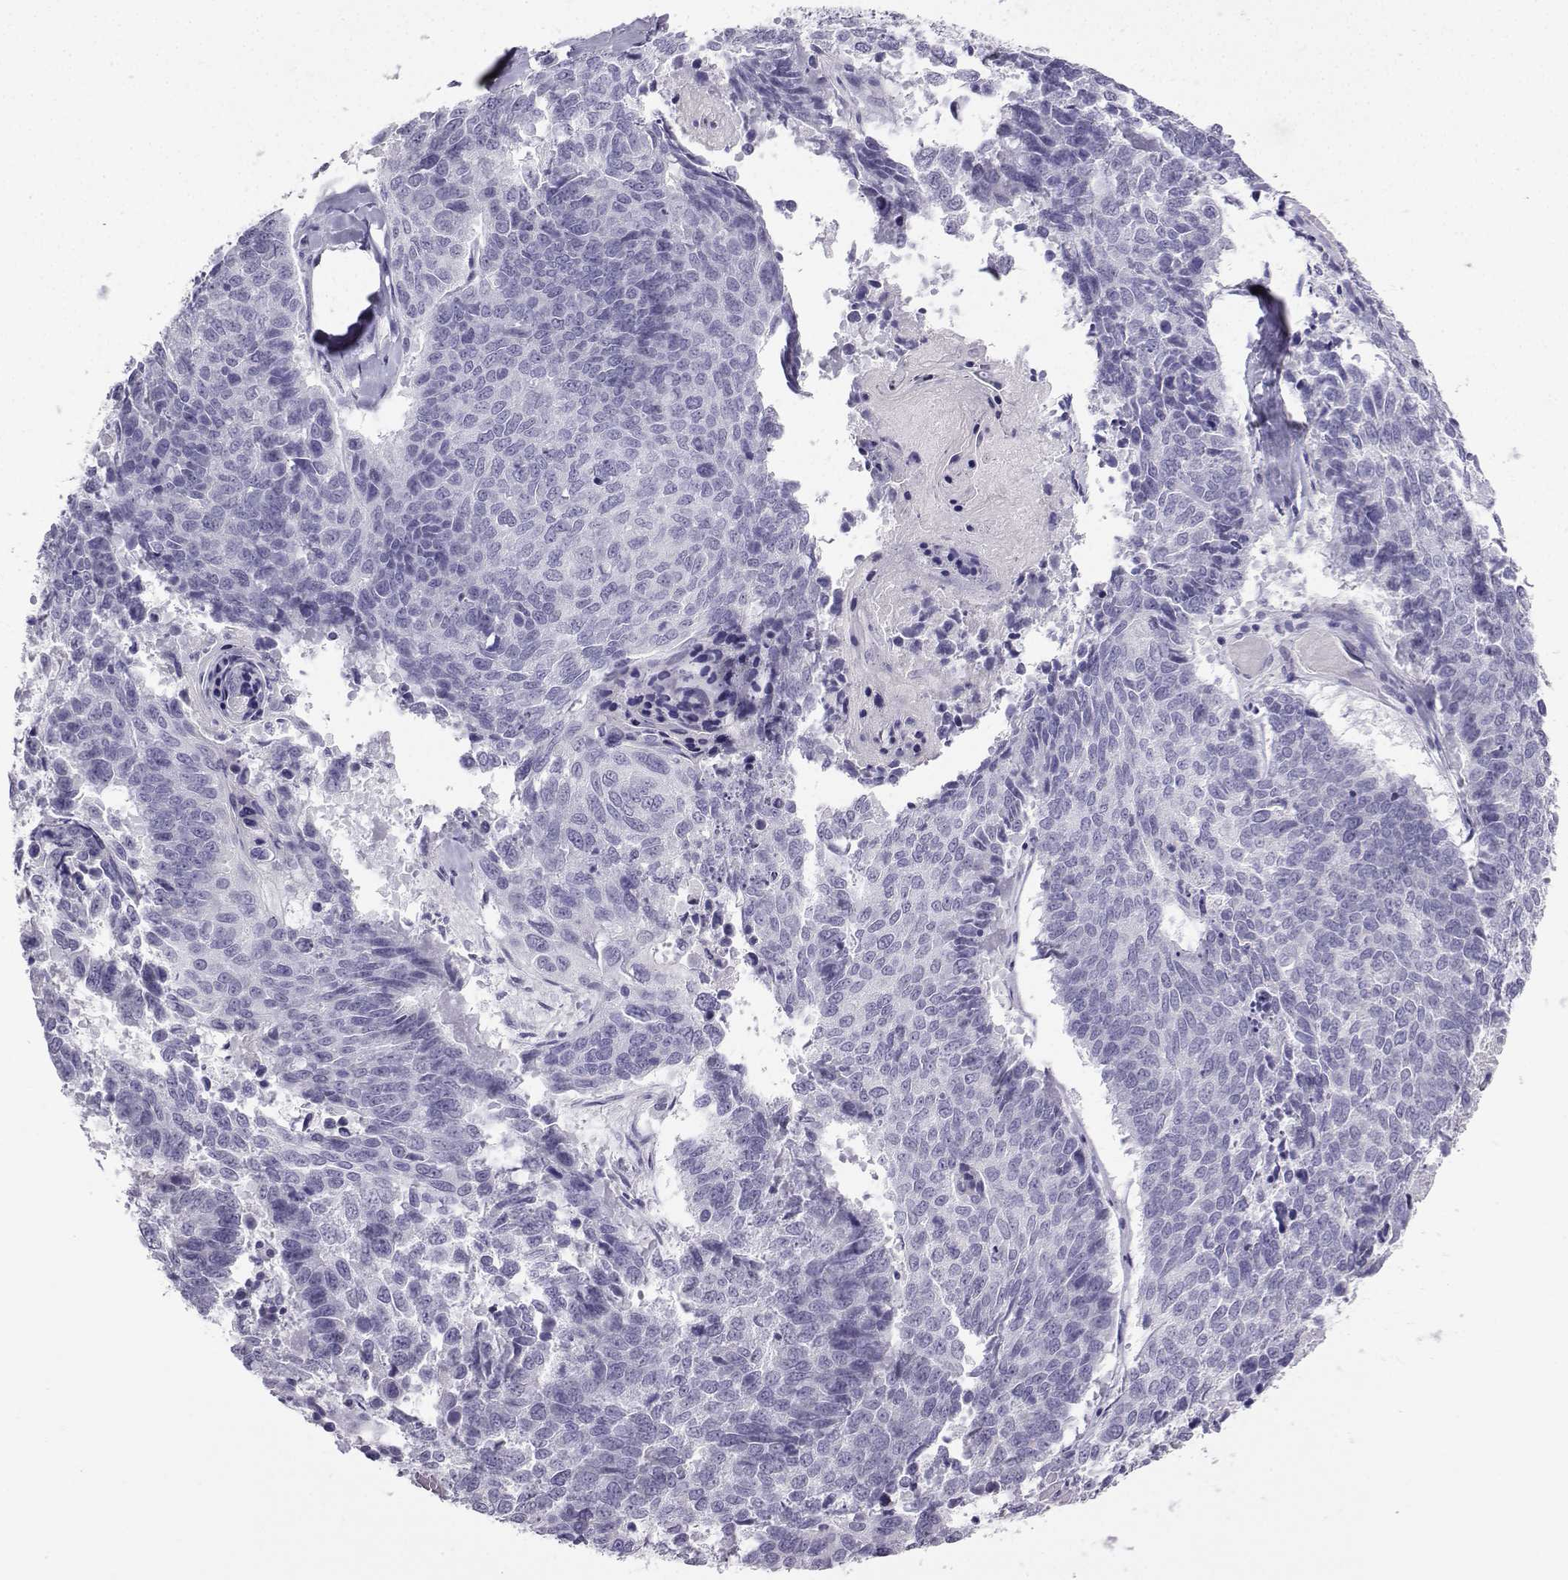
{"staining": {"intensity": "negative", "quantity": "none", "location": "none"}, "tissue": "lung cancer", "cell_type": "Tumor cells", "image_type": "cancer", "snomed": [{"axis": "morphology", "description": "Squamous cell carcinoma, NOS"}, {"axis": "topography", "description": "Lung"}], "caption": "Immunohistochemistry (IHC) micrograph of human squamous cell carcinoma (lung) stained for a protein (brown), which displays no staining in tumor cells. (DAB (3,3'-diaminobenzidine) immunohistochemistry visualized using brightfield microscopy, high magnification).", "gene": "KIF17", "patient": {"sex": "male", "age": 73}}